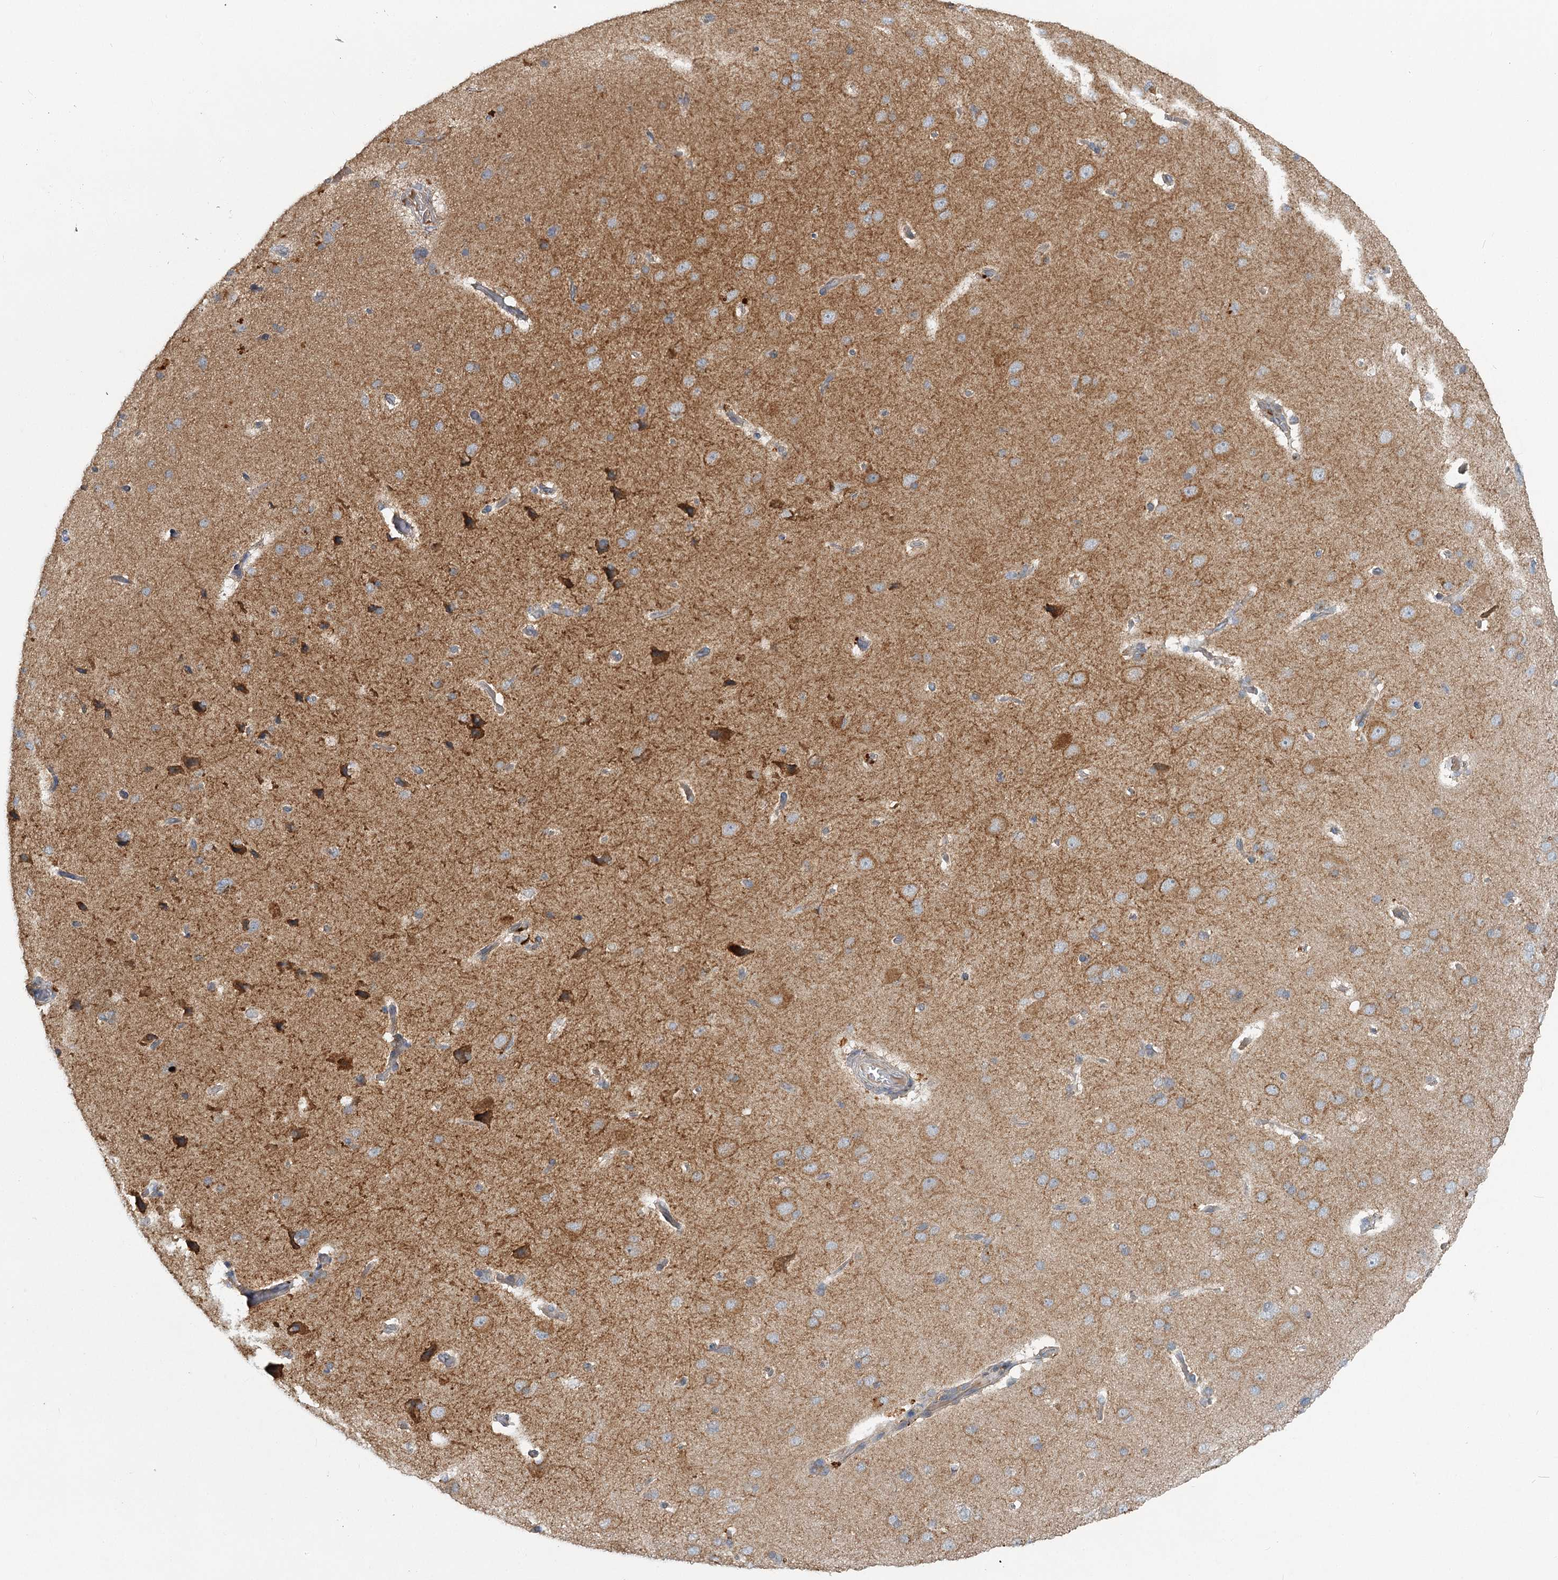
{"staining": {"intensity": "negative", "quantity": "none", "location": "none"}, "tissue": "cerebral cortex", "cell_type": "Endothelial cells", "image_type": "normal", "snomed": [{"axis": "morphology", "description": "Normal tissue, NOS"}, {"axis": "topography", "description": "Cerebral cortex"}], "caption": "Protein analysis of normal cerebral cortex reveals no significant expression in endothelial cells. (Immunohistochemistry, brightfield microscopy, high magnification).", "gene": "PYROXD2", "patient": {"sex": "male", "age": 62}}